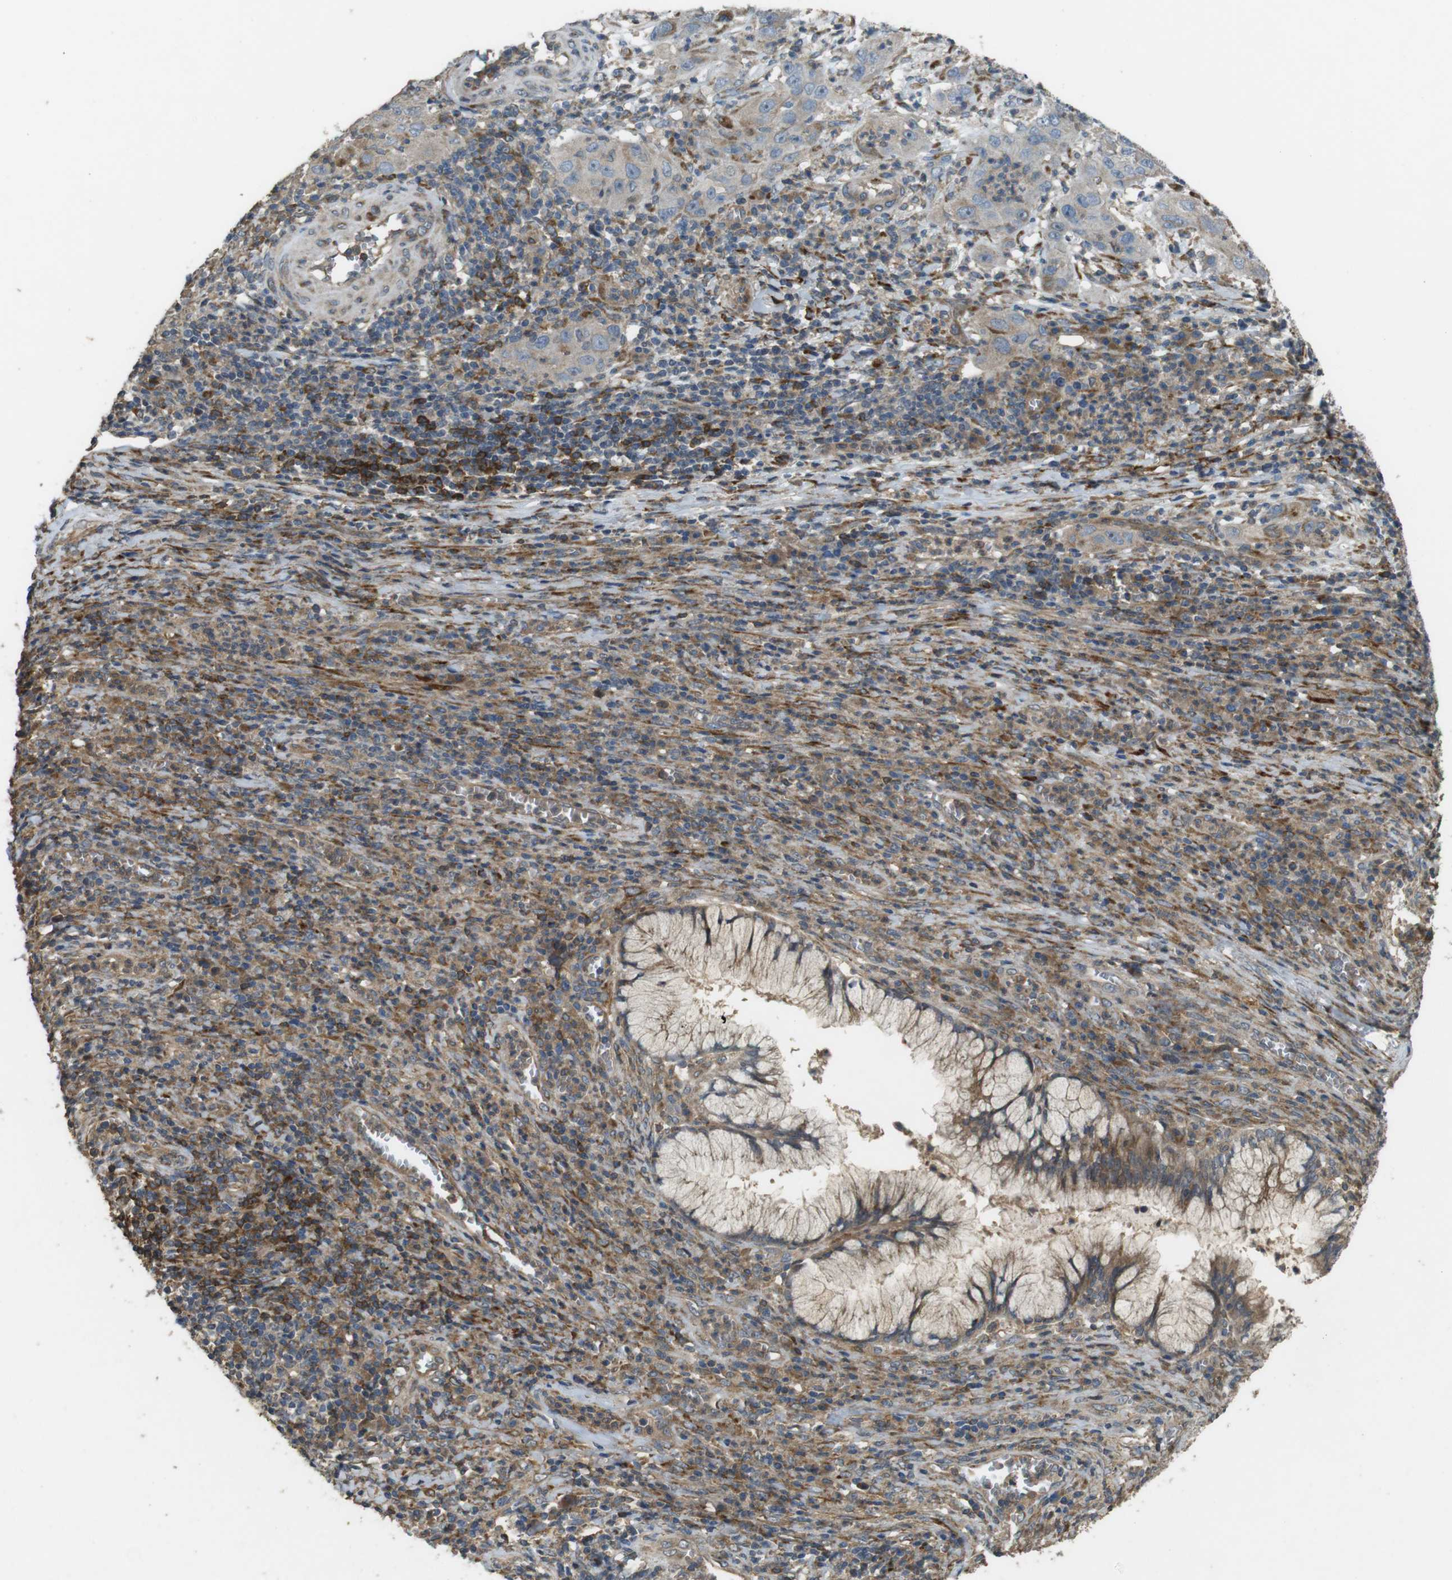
{"staining": {"intensity": "moderate", "quantity": "25%-75%", "location": "cytoplasmic/membranous"}, "tissue": "cervical cancer", "cell_type": "Tumor cells", "image_type": "cancer", "snomed": [{"axis": "morphology", "description": "Squamous cell carcinoma, NOS"}, {"axis": "topography", "description": "Cervix"}], "caption": "The image demonstrates a brown stain indicating the presence of a protein in the cytoplasmic/membranous of tumor cells in cervical cancer.", "gene": "ARHGAP24", "patient": {"sex": "female", "age": 32}}